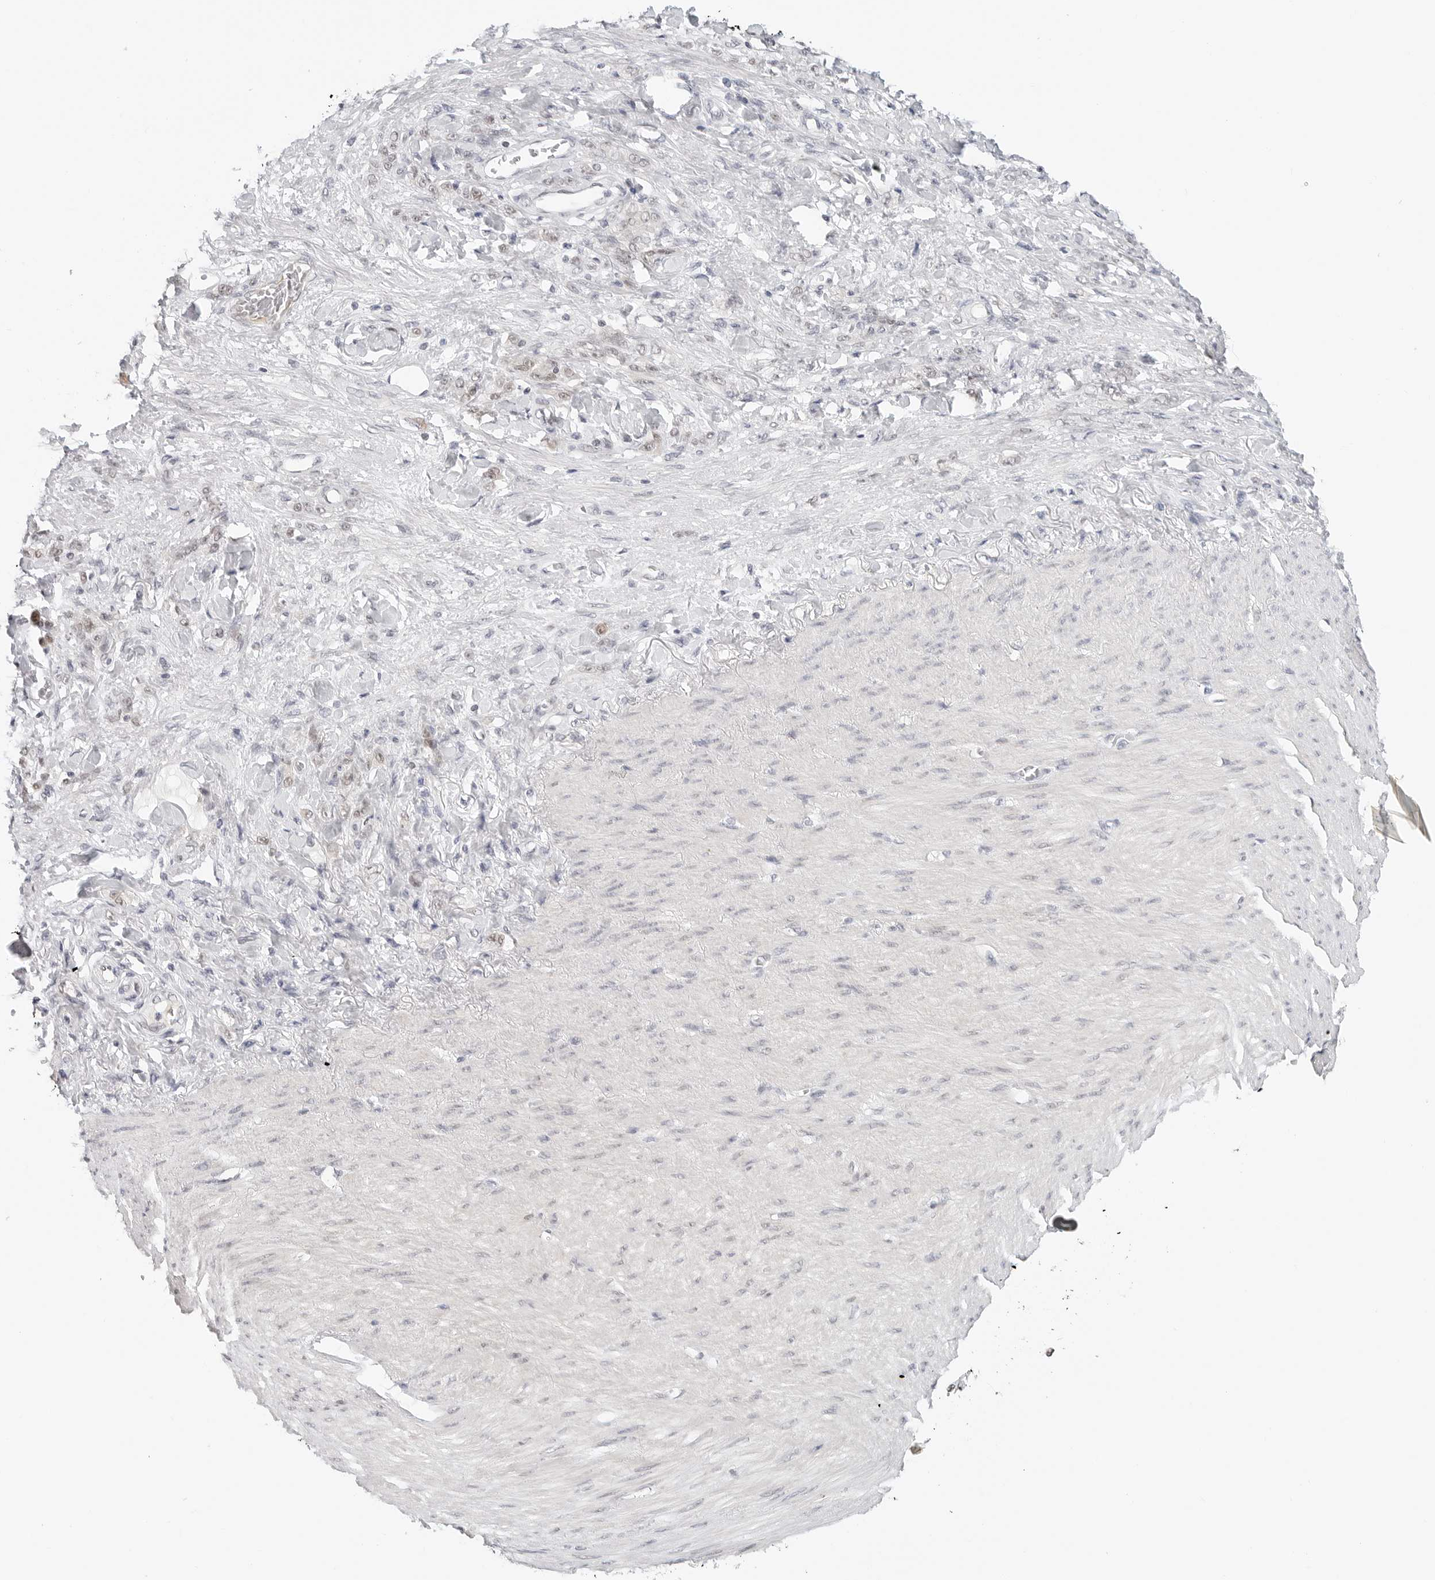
{"staining": {"intensity": "weak", "quantity": "<25%", "location": "nuclear"}, "tissue": "stomach cancer", "cell_type": "Tumor cells", "image_type": "cancer", "snomed": [{"axis": "morphology", "description": "Normal tissue, NOS"}, {"axis": "morphology", "description": "Adenocarcinoma, NOS"}, {"axis": "topography", "description": "Stomach"}], "caption": "A micrograph of human adenocarcinoma (stomach) is negative for staining in tumor cells. Brightfield microscopy of immunohistochemistry stained with DAB (brown) and hematoxylin (blue), captured at high magnification.", "gene": "TSEN2", "patient": {"sex": "male", "age": 82}}